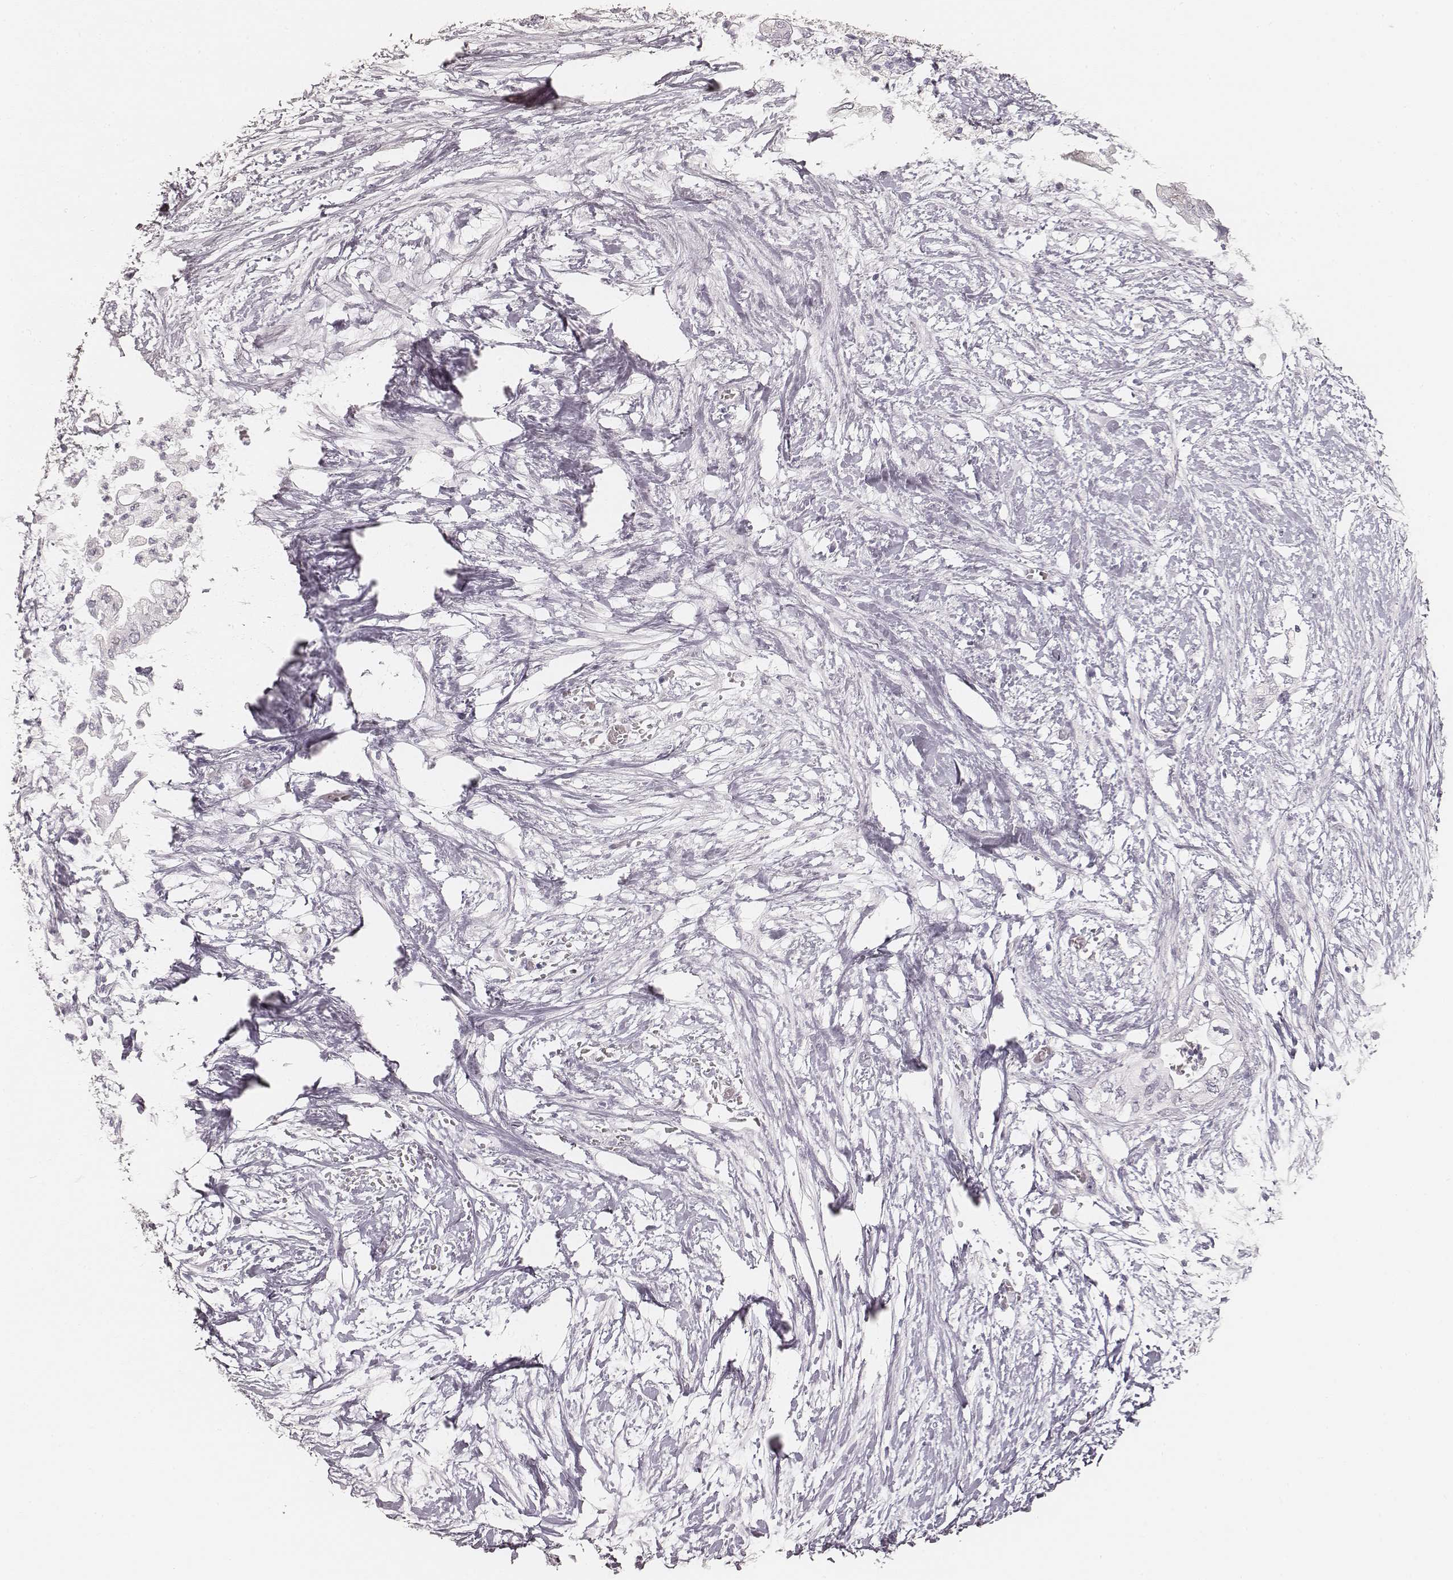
{"staining": {"intensity": "negative", "quantity": "none", "location": "none"}, "tissue": "pancreatic cancer", "cell_type": "Tumor cells", "image_type": "cancer", "snomed": [{"axis": "morphology", "description": "Adenocarcinoma, NOS"}, {"axis": "topography", "description": "Pancreas"}], "caption": "This is an IHC photomicrograph of human pancreatic adenocarcinoma. There is no positivity in tumor cells.", "gene": "HNF4G", "patient": {"sex": "female", "age": 72}}